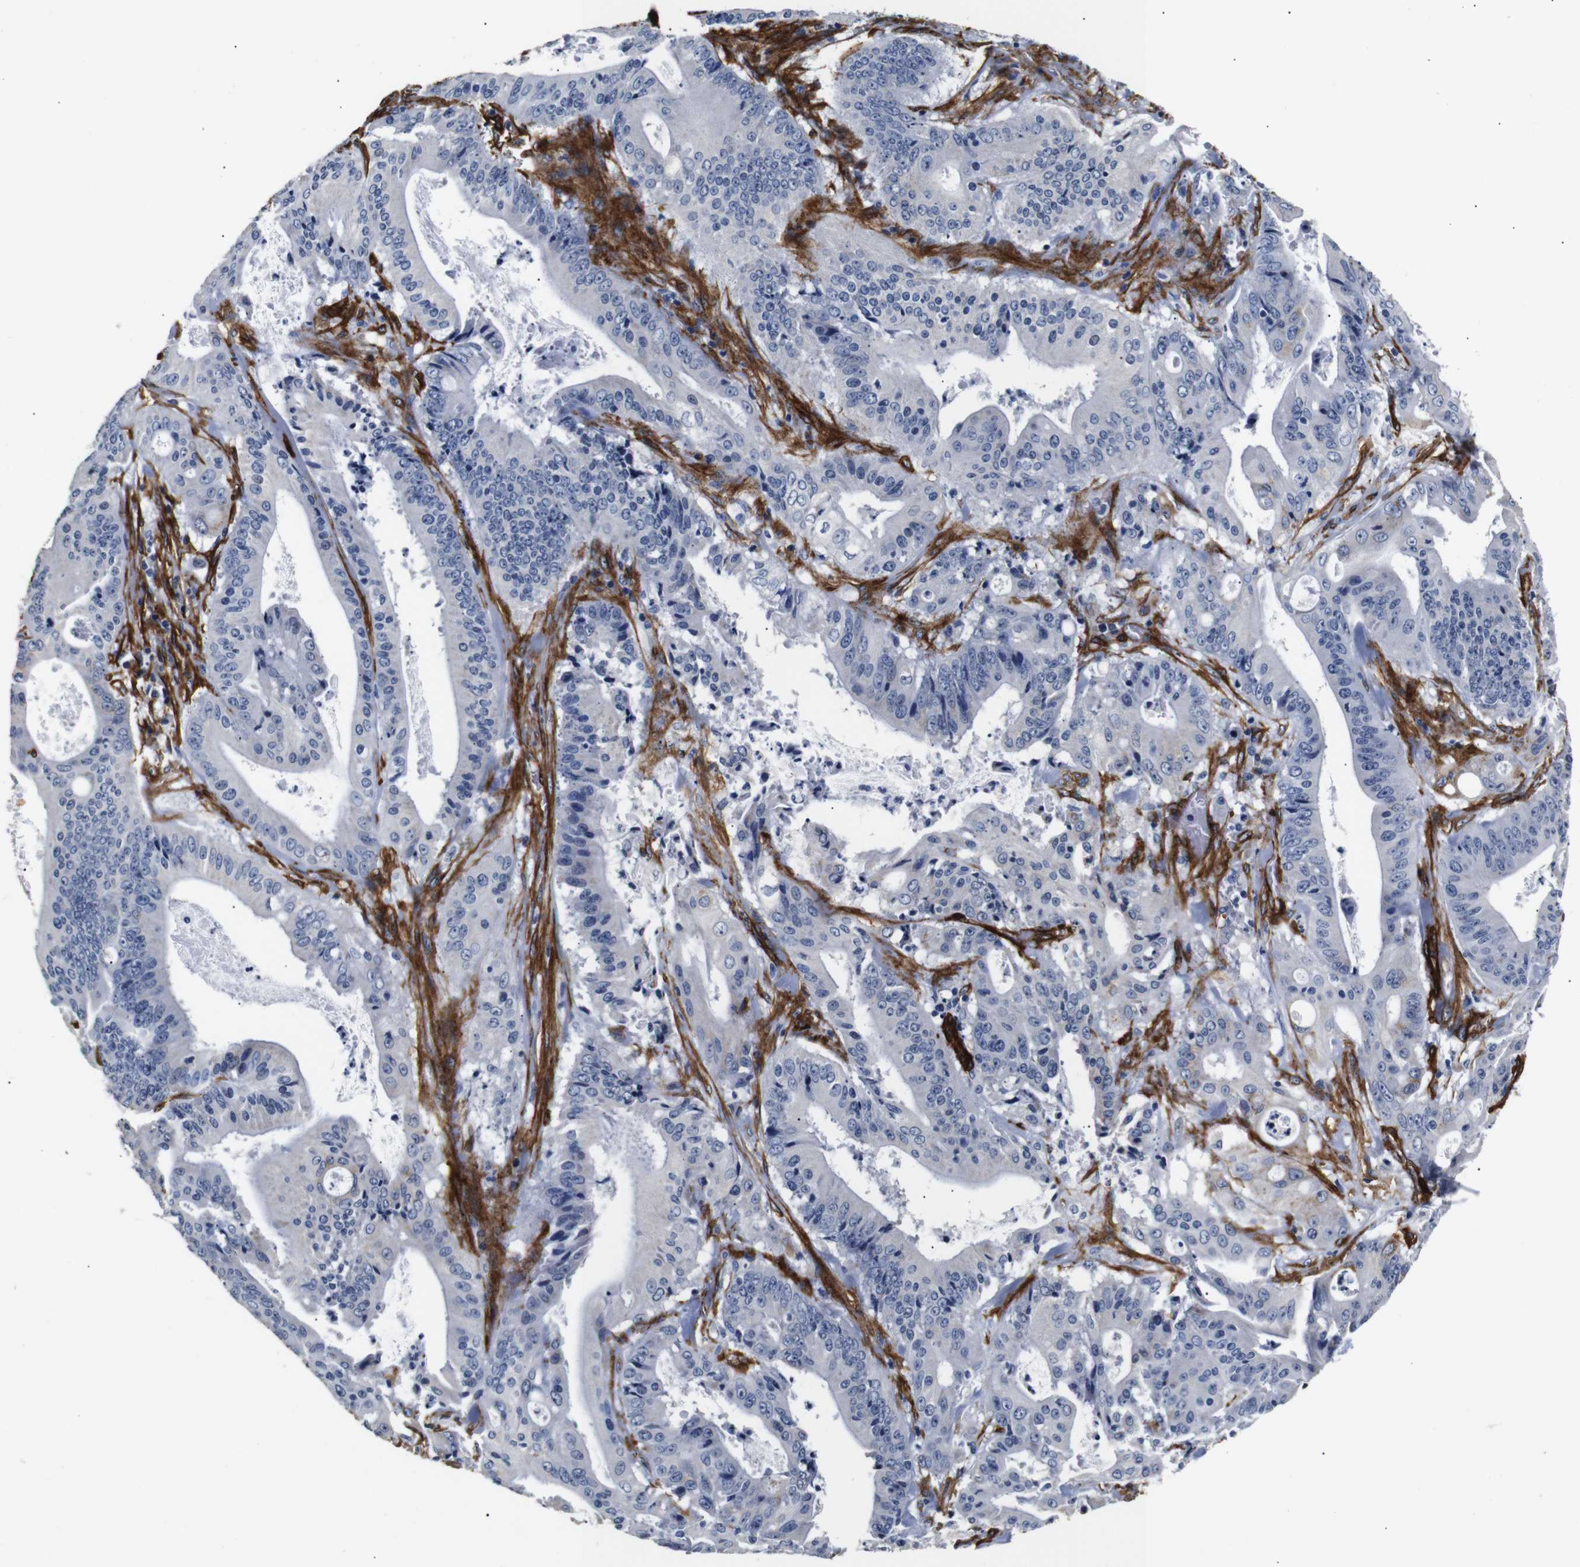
{"staining": {"intensity": "negative", "quantity": "none", "location": "none"}, "tissue": "pancreatic cancer", "cell_type": "Tumor cells", "image_type": "cancer", "snomed": [{"axis": "morphology", "description": "Normal tissue, NOS"}, {"axis": "topography", "description": "Lymph node"}], "caption": "Tumor cells show no significant protein staining in pancreatic cancer.", "gene": "CAV2", "patient": {"sex": "male", "age": 62}}